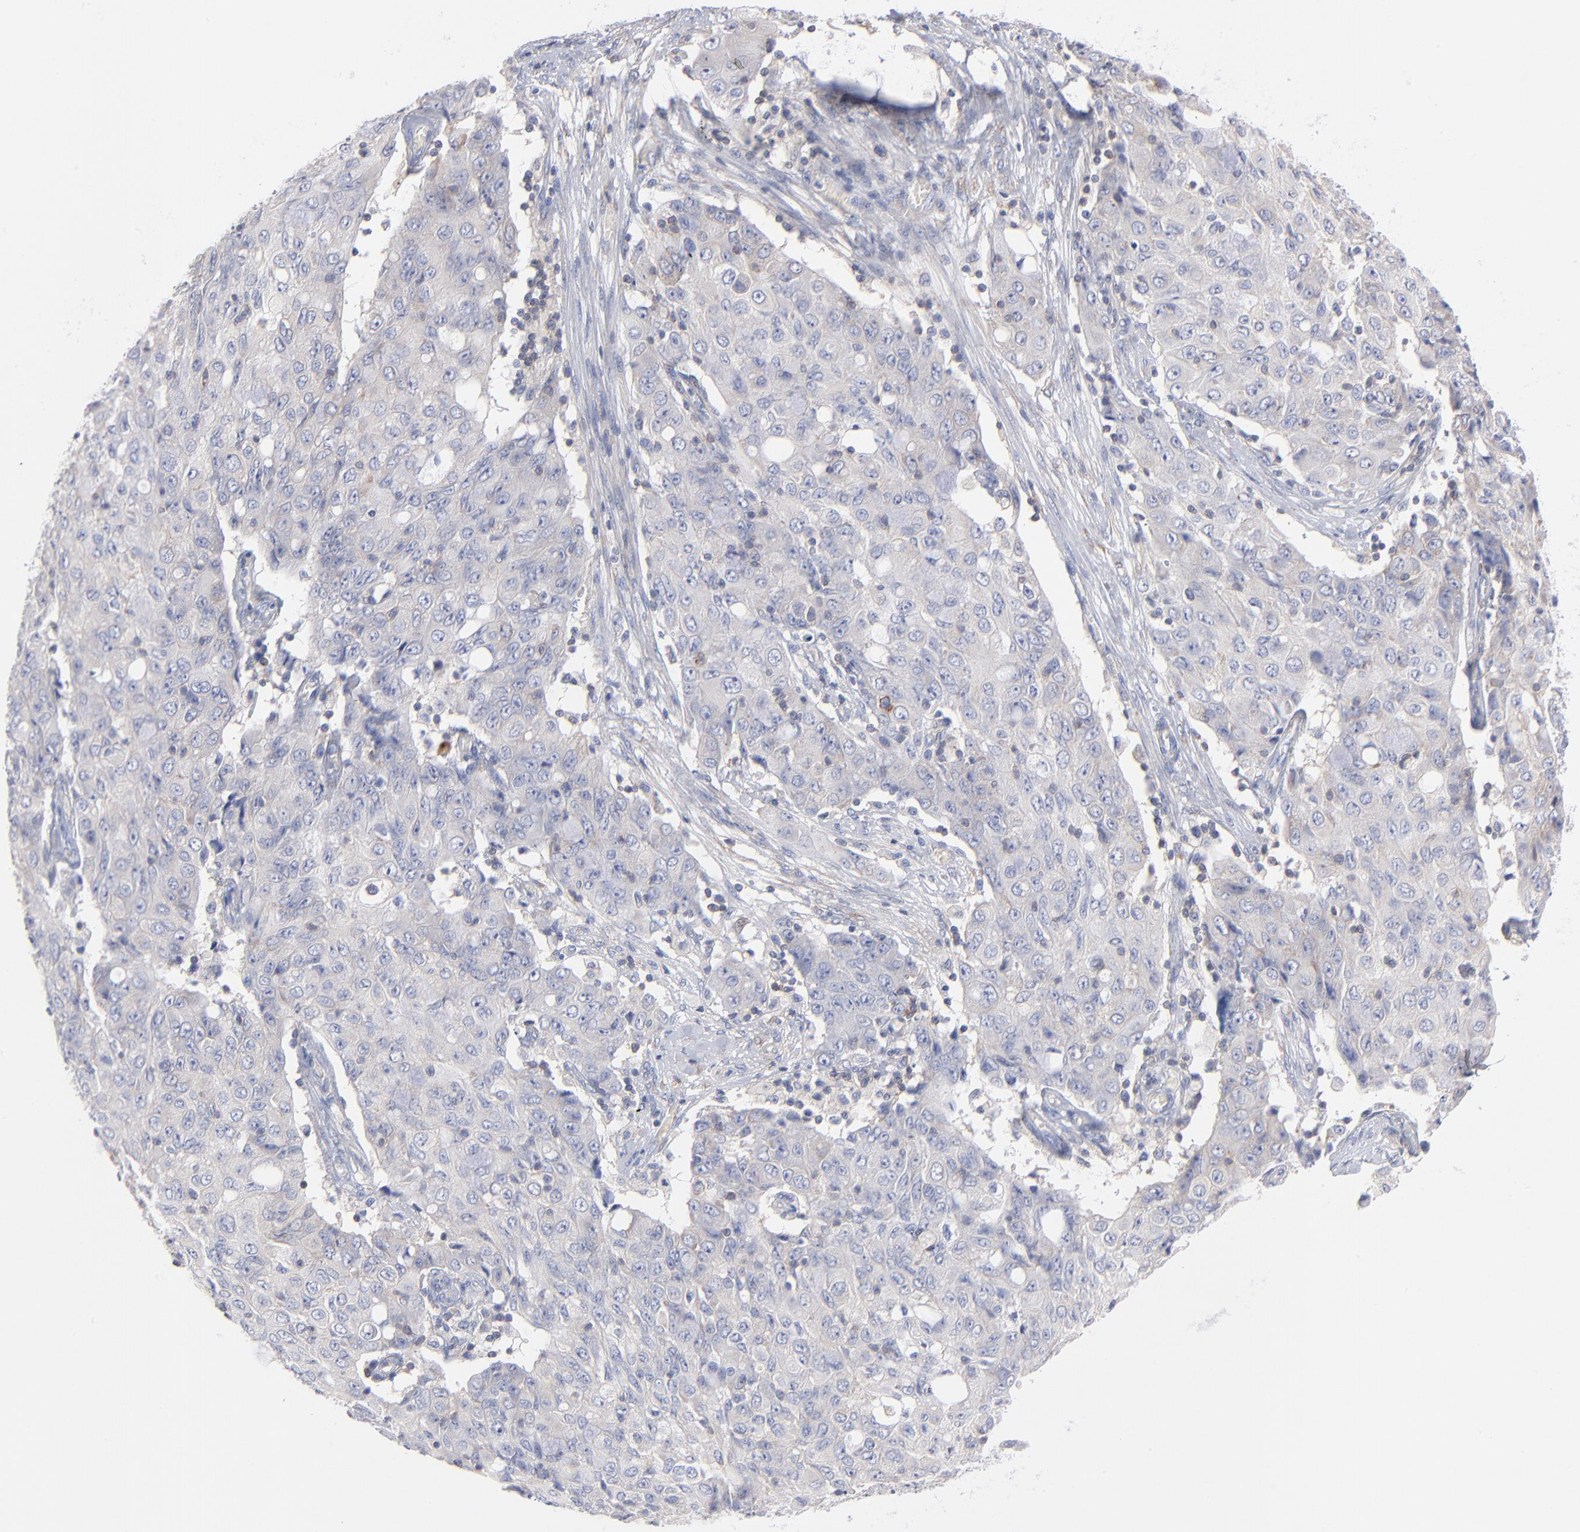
{"staining": {"intensity": "negative", "quantity": "none", "location": "none"}, "tissue": "ovarian cancer", "cell_type": "Tumor cells", "image_type": "cancer", "snomed": [{"axis": "morphology", "description": "Carcinoma, endometroid"}, {"axis": "topography", "description": "Ovary"}], "caption": "Endometroid carcinoma (ovarian) was stained to show a protein in brown. There is no significant staining in tumor cells. (Brightfield microscopy of DAB IHC at high magnification).", "gene": "SEPTIN6", "patient": {"sex": "female", "age": 42}}